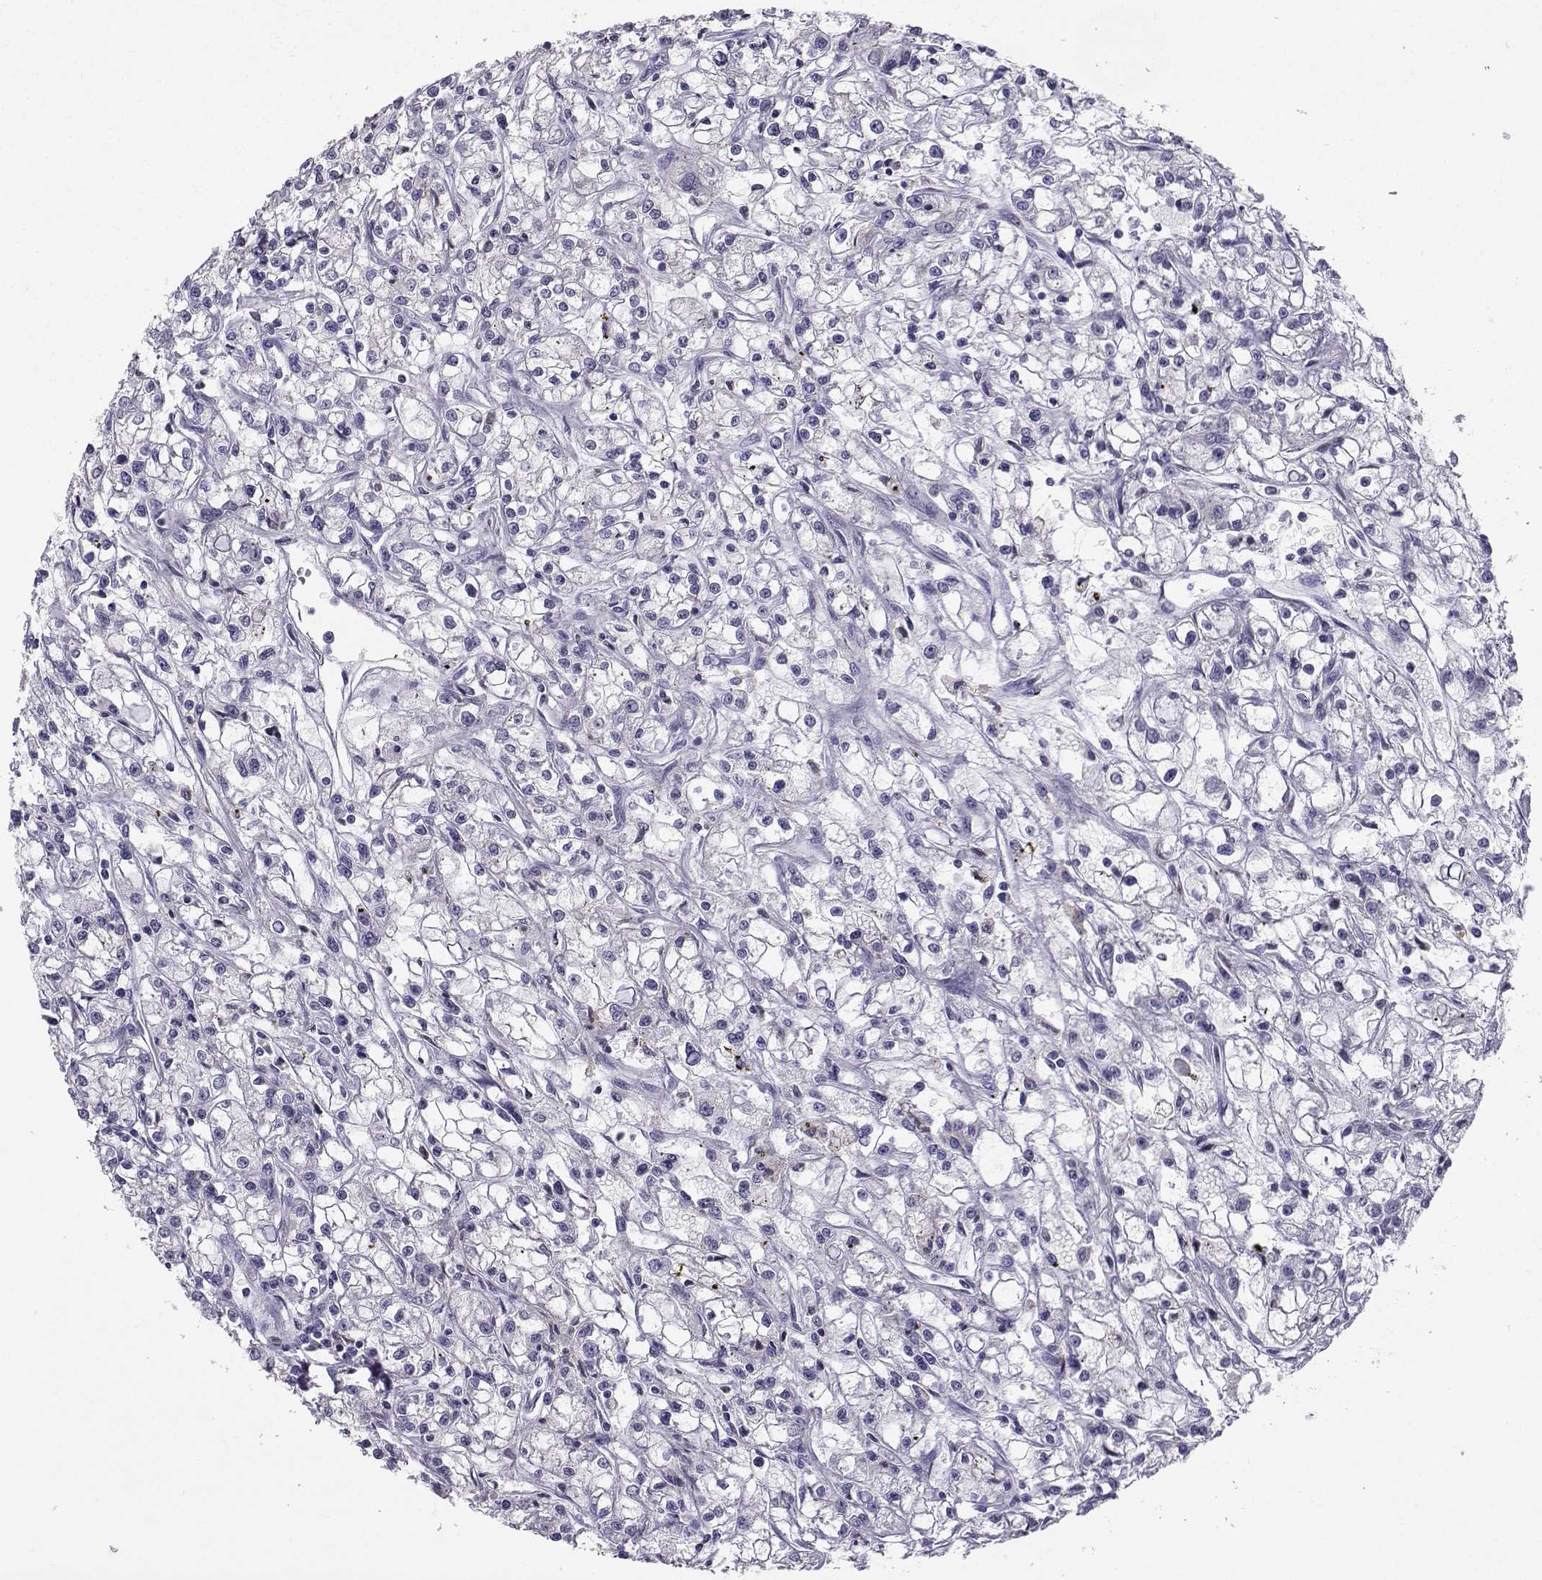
{"staining": {"intensity": "negative", "quantity": "none", "location": "none"}, "tissue": "renal cancer", "cell_type": "Tumor cells", "image_type": "cancer", "snomed": [{"axis": "morphology", "description": "Adenocarcinoma, NOS"}, {"axis": "topography", "description": "Kidney"}], "caption": "Immunohistochemical staining of renal adenocarcinoma shows no significant staining in tumor cells.", "gene": "TBR1", "patient": {"sex": "female", "age": 59}}